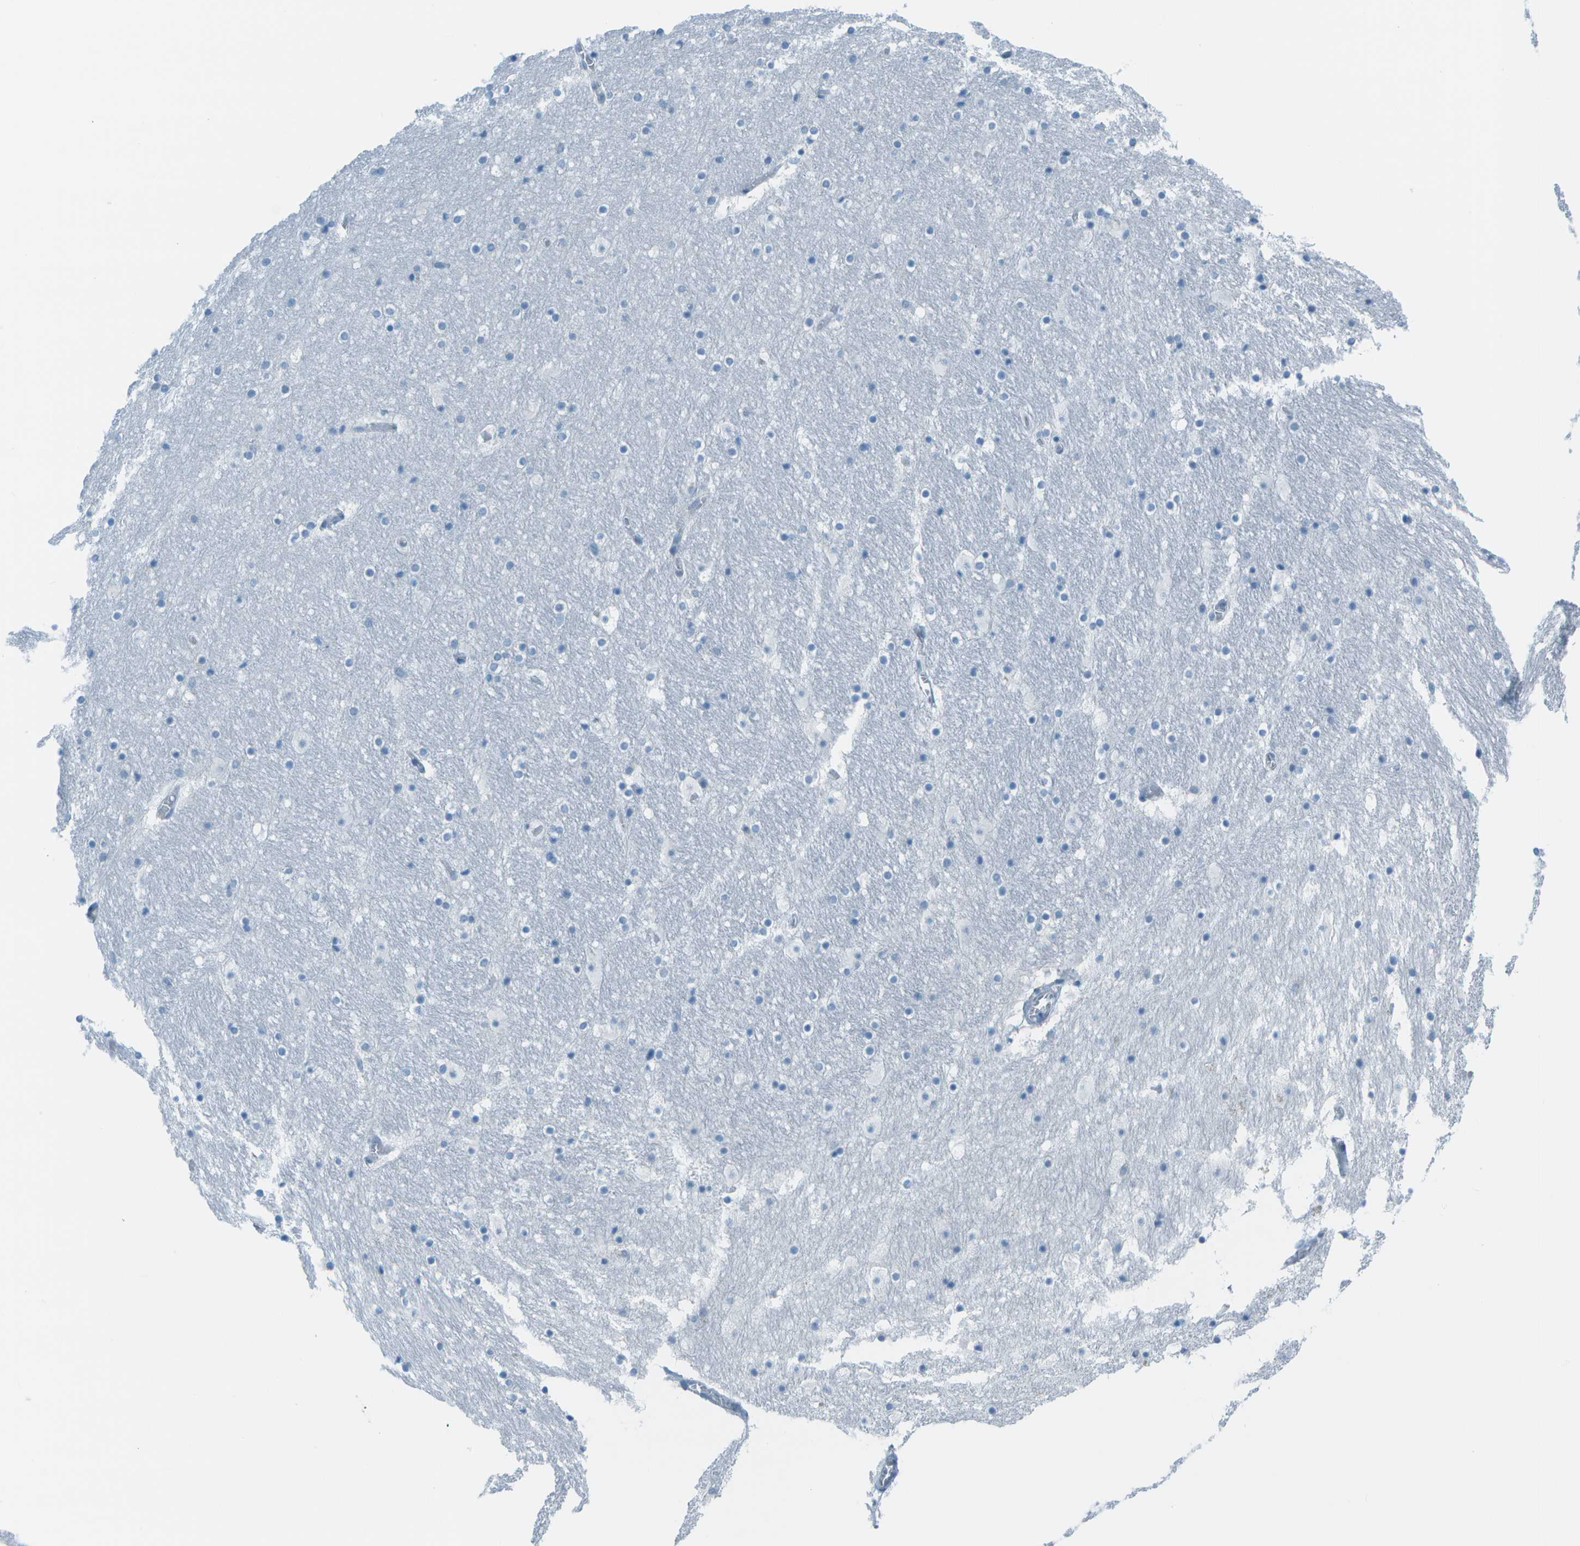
{"staining": {"intensity": "negative", "quantity": "none", "location": "none"}, "tissue": "hippocampus", "cell_type": "Glial cells", "image_type": "normal", "snomed": [{"axis": "morphology", "description": "Normal tissue, NOS"}, {"axis": "topography", "description": "Hippocampus"}], "caption": "Benign hippocampus was stained to show a protein in brown. There is no significant expression in glial cells. Nuclei are stained in blue.", "gene": "ASL", "patient": {"sex": "male", "age": 45}}